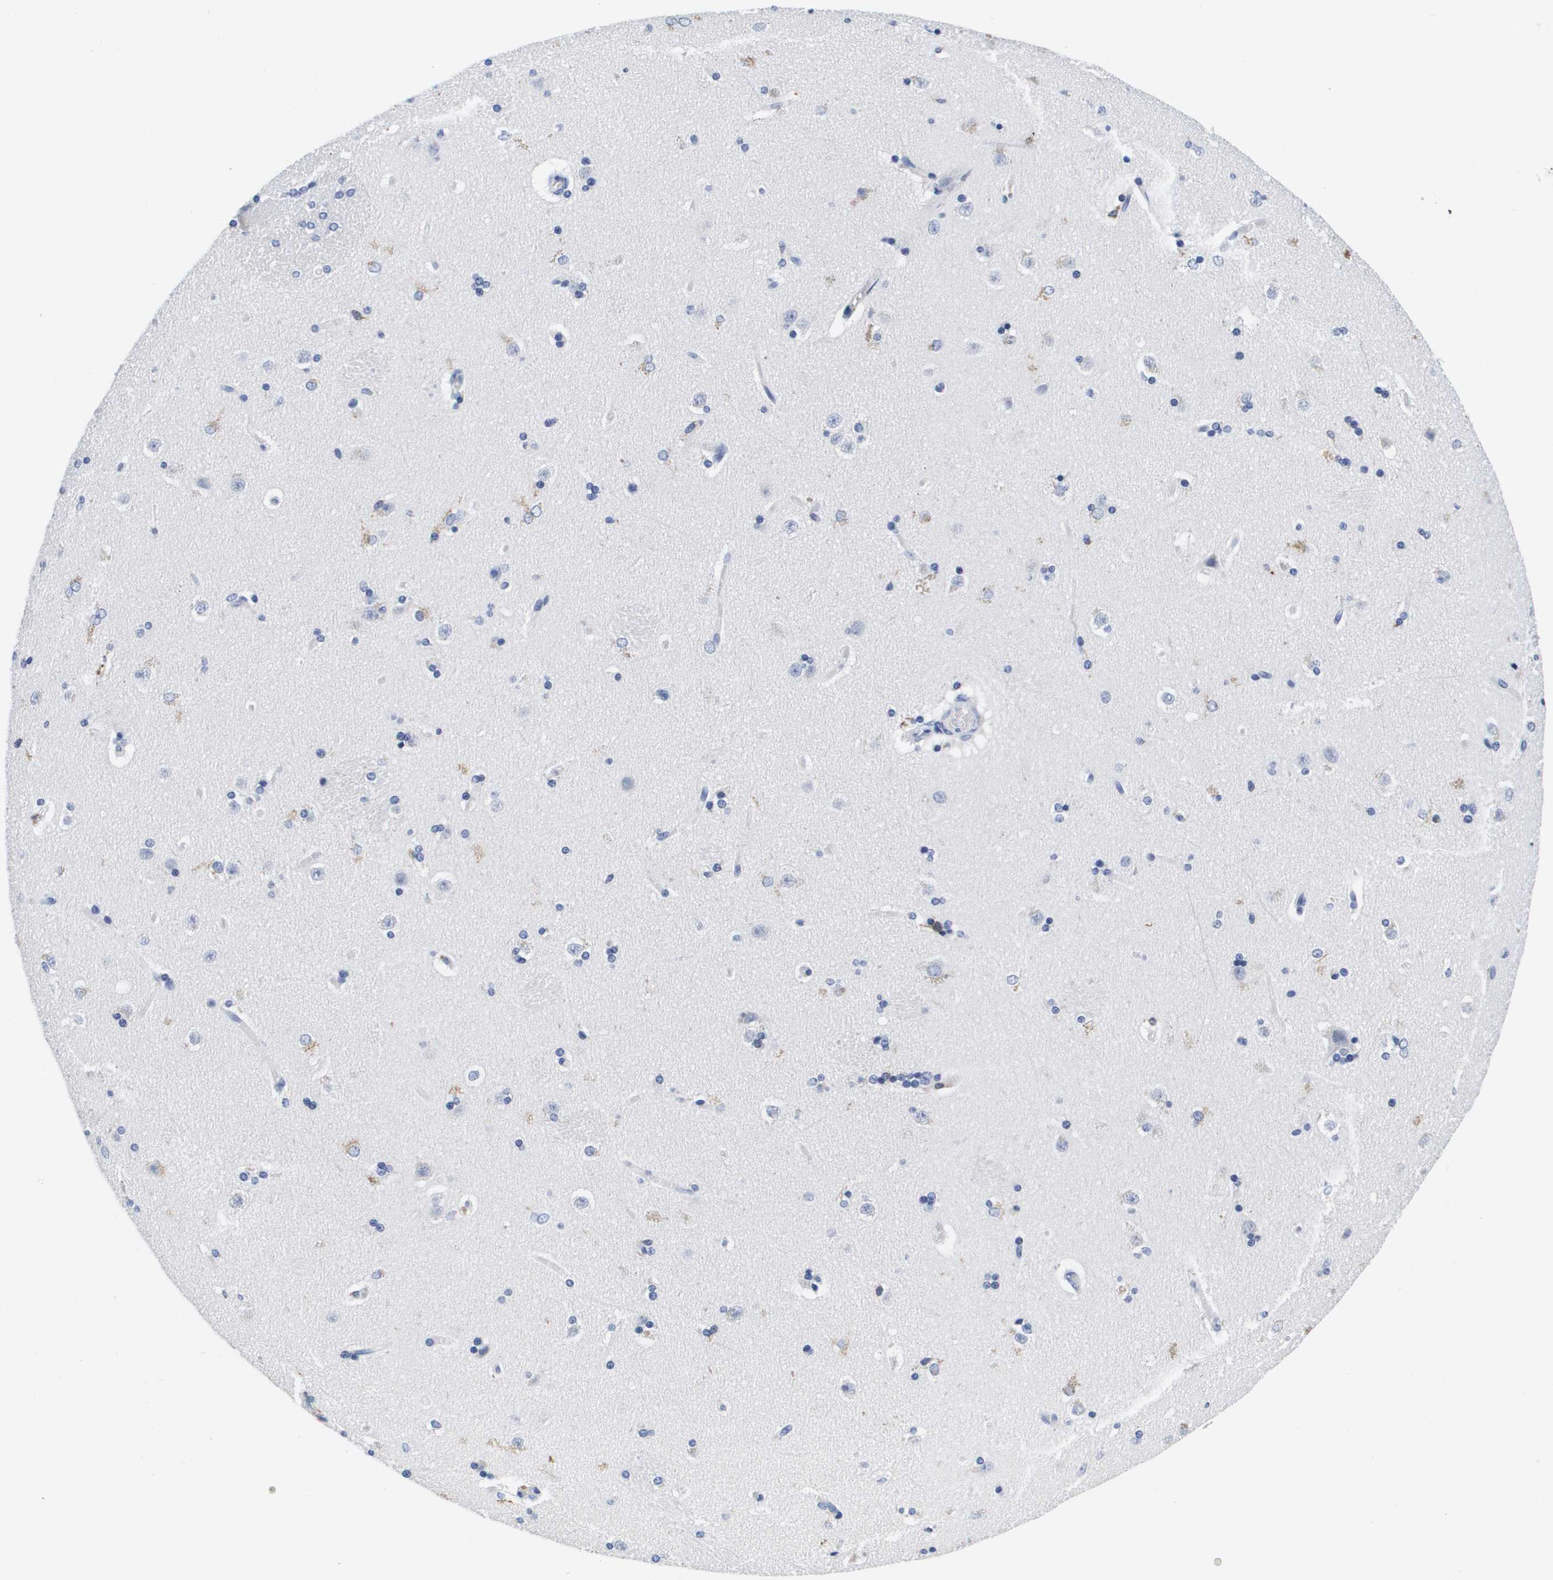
{"staining": {"intensity": "weak", "quantity": "<25%", "location": "cytoplasmic/membranous"}, "tissue": "caudate", "cell_type": "Glial cells", "image_type": "normal", "snomed": [{"axis": "morphology", "description": "Normal tissue, NOS"}, {"axis": "topography", "description": "Lateral ventricle wall"}], "caption": "Protein analysis of normal caudate reveals no significant staining in glial cells. (DAB immunohistochemistry with hematoxylin counter stain).", "gene": "HMOX1", "patient": {"sex": "female", "age": 19}}